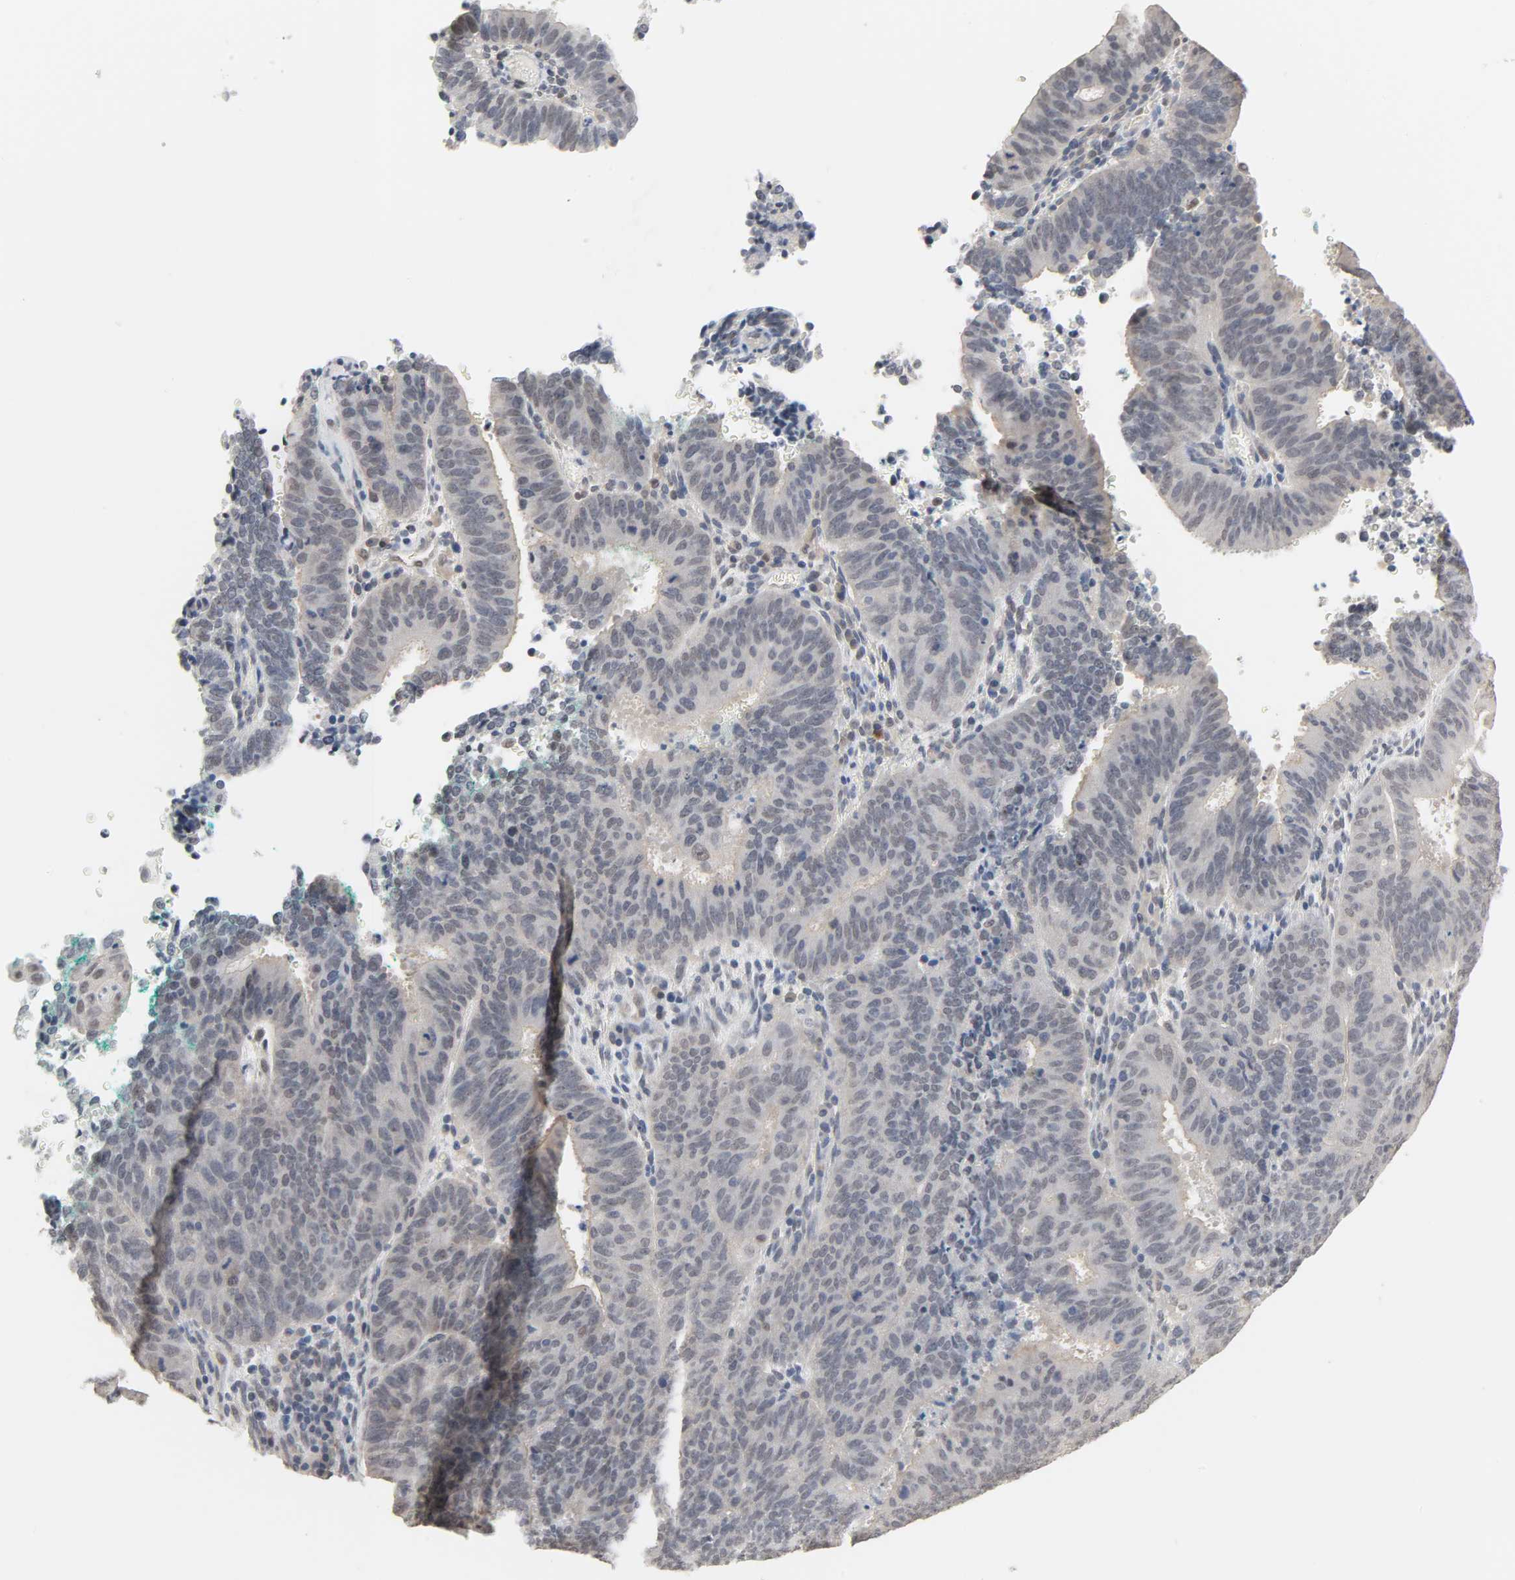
{"staining": {"intensity": "weak", "quantity": "<25%", "location": "cytoplasmic/membranous"}, "tissue": "cervical cancer", "cell_type": "Tumor cells", "image_type": "cancer", "snomed": [{"axis": "morphology", "description": "Adenocarcinoma, NOS"}, {"axis": "topography", "description": "Cervix"}], "caption": "A photomicrograph of cervical adenocarcinoma stained for a protein displays no brown staining in tumor cells.", "gene": "ACSS2", "patient": {"sex": "female", "age": 44}}